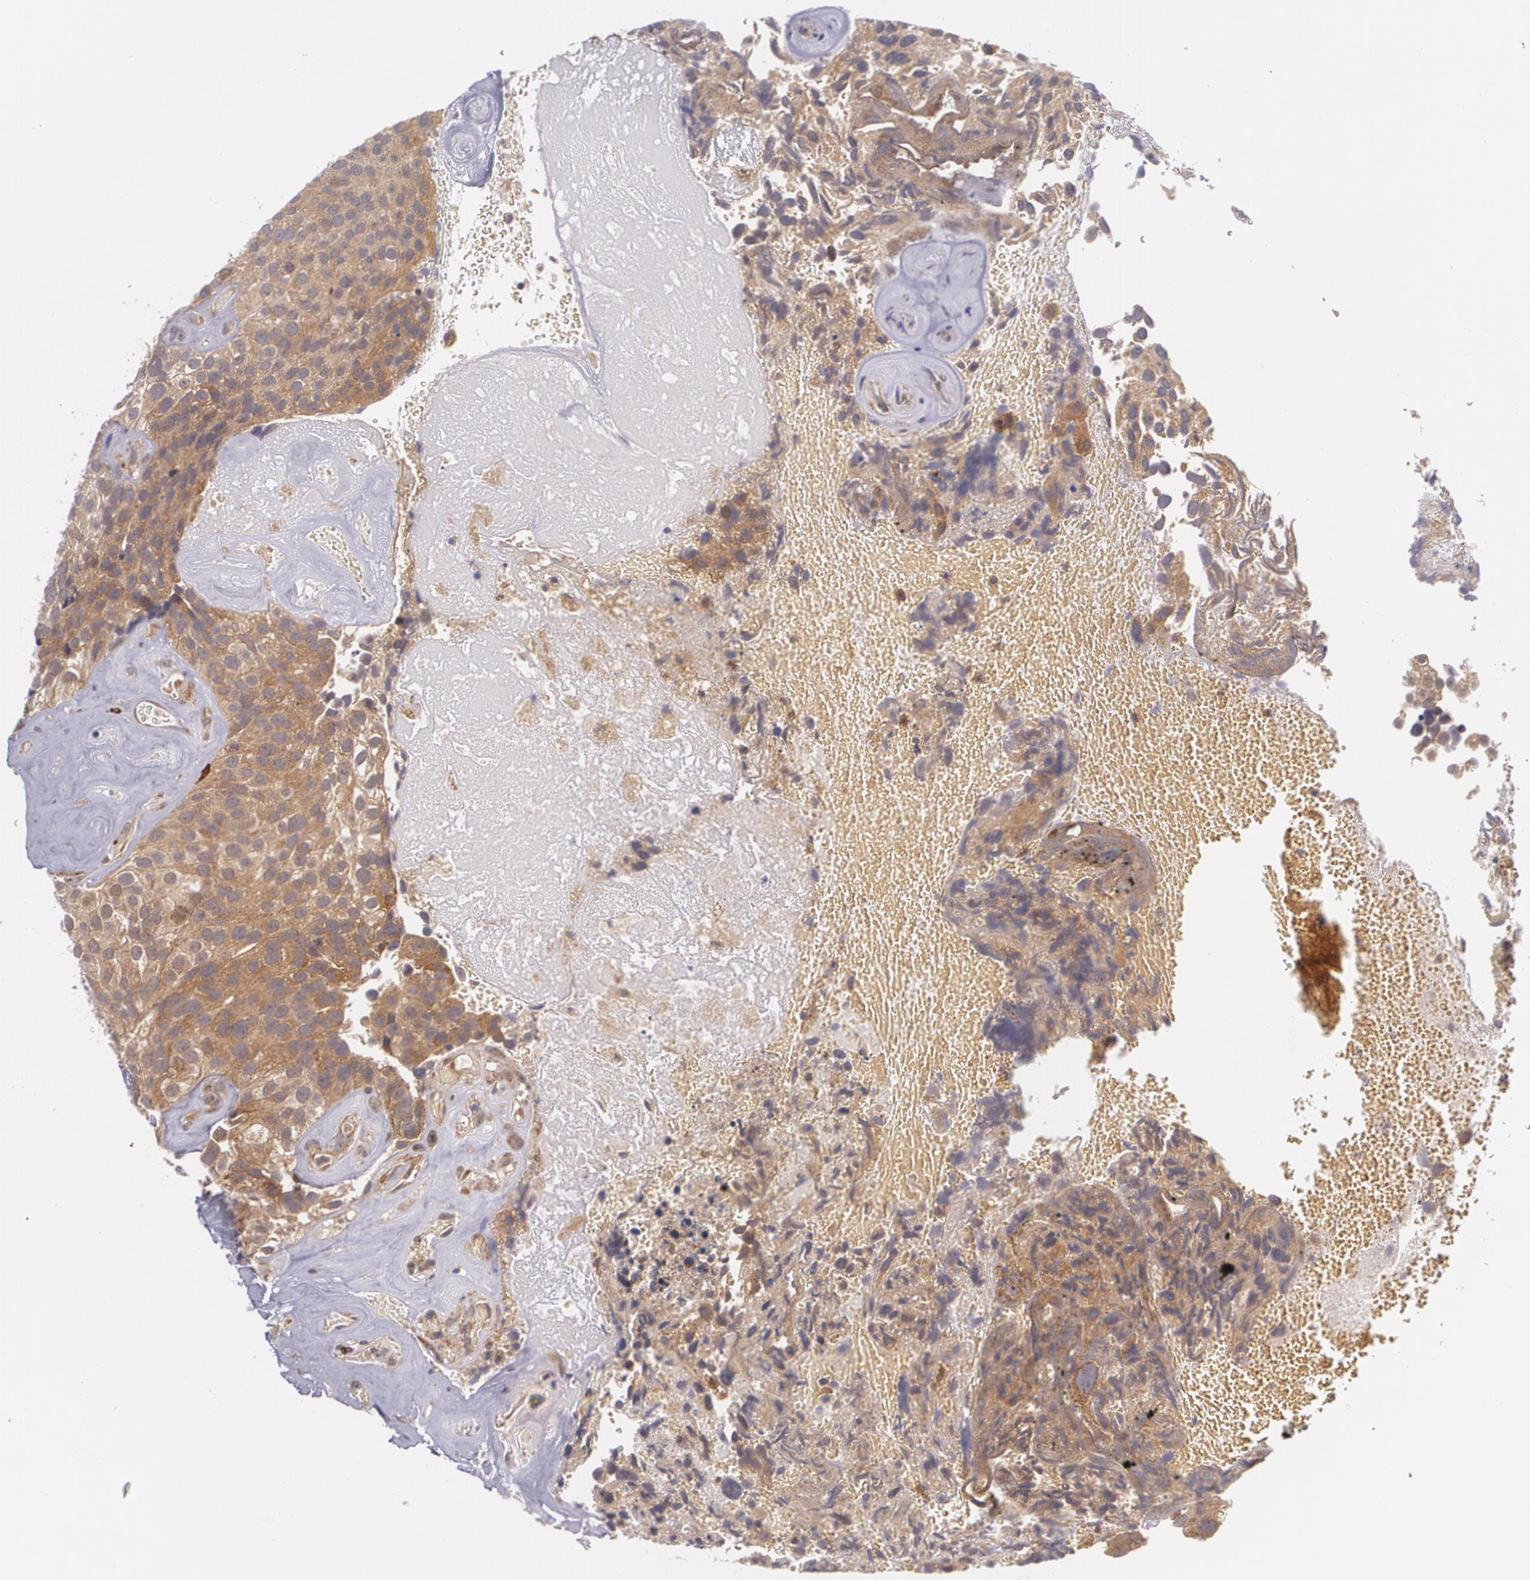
{"staining": {"intensity": "moderate", "quantity": ">75%", "location": "cytoplasmic/membranous"}, "tissue": "urothelial cancer", "cell_type": "Tumor cells", "image_type": "cancer", "snomed": [{"axis": "morphology", "description": "Urothelial carcinoma, High grade"}, {"axis": "topography", "description": "Urinary bladder"}], "caption": "The photomicrograph reveals staining of urothelial cancer, revealing moderate cytoplasmic/membranous protein staining (brown color) within tumor cells. (DAB IHC with brightfield microscopy, high magnification).", "gene": "CCL17", "patient": {"sex": "male", "age": 72}}